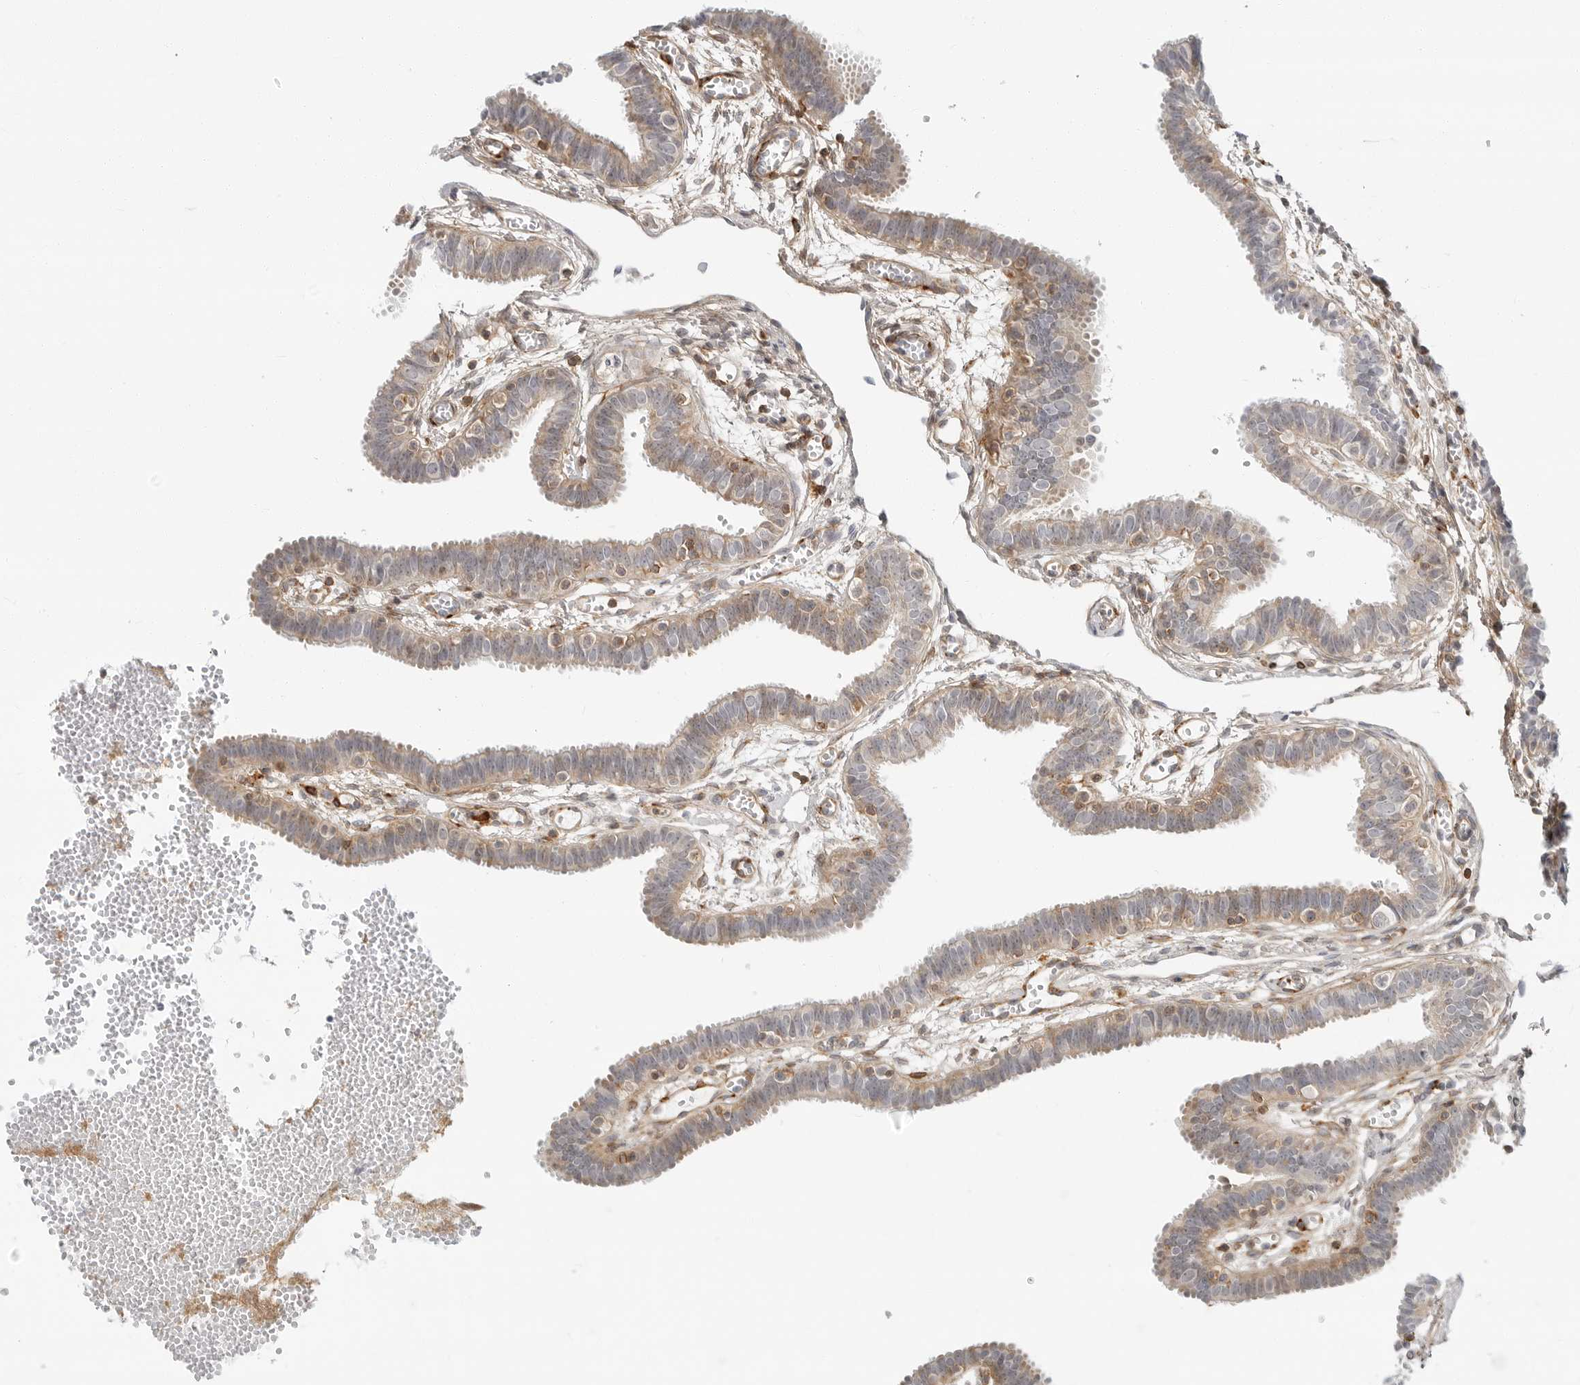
{"staining": {"intensity": "moderate", "quantity": "25%-75%", "location": "cytoplasmic/membranous"}, "tissue": "fallopian tube", "cell_type": "Glandular cells", "image_type": "normal", "snomed": [{"axis": "morphology", "description": "Normal tissue, NOS"}, {"axis": "topography", "description": "Fallopian tube"}, {"axis": "topography", "description": "Placenta"}], "caption": "This is an image of immunohistochemistry staining of normal fallopian tube, which shows moderate positivity in the cytoplasmic/membranous of glandular cells.", "gene": "C1QTNF1", "patient": {"sex": "female", "age": 32}}